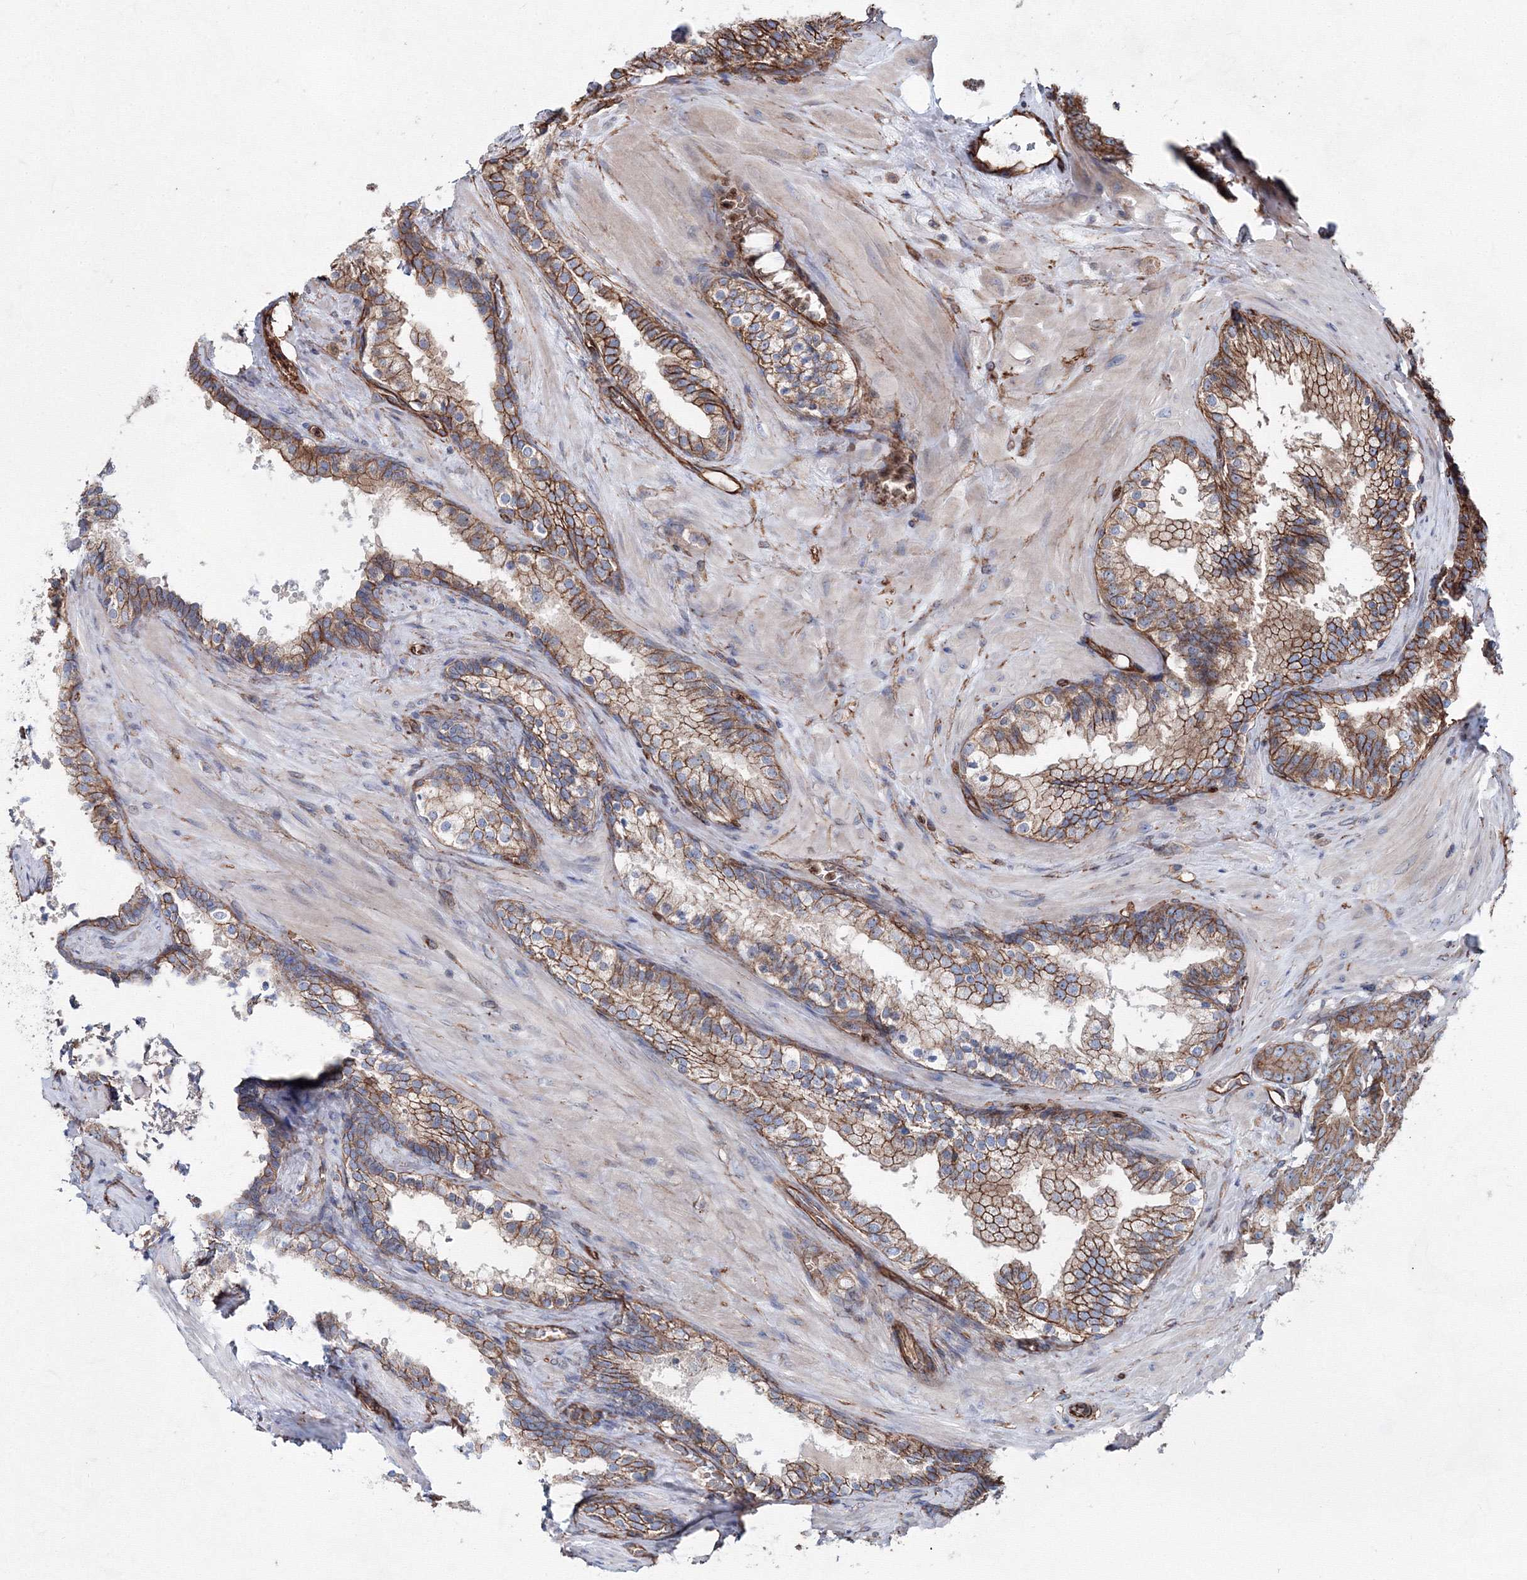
{"staining": {"intensity": "moderate", "quantity": ">75%", "location": "cytoplasmic/membranous"}, "tissue": "prostate cancer", "cell_type": "Tumor cells", "image_type": "cancer", "snomed": [{"axis": "morphology", "description": "Adenocarcinoma, High grade"}, {"axis": "topography", "description": "Prostate"}], "caption": "DAB immunohistochemical staining of human prostate cancer reveals moderate cytoplasmic/membranous protein positivity in approximately >75% of tumor cells.", "gene": "ANKRD37", "patient": {"sex": "male", "age": 57}}